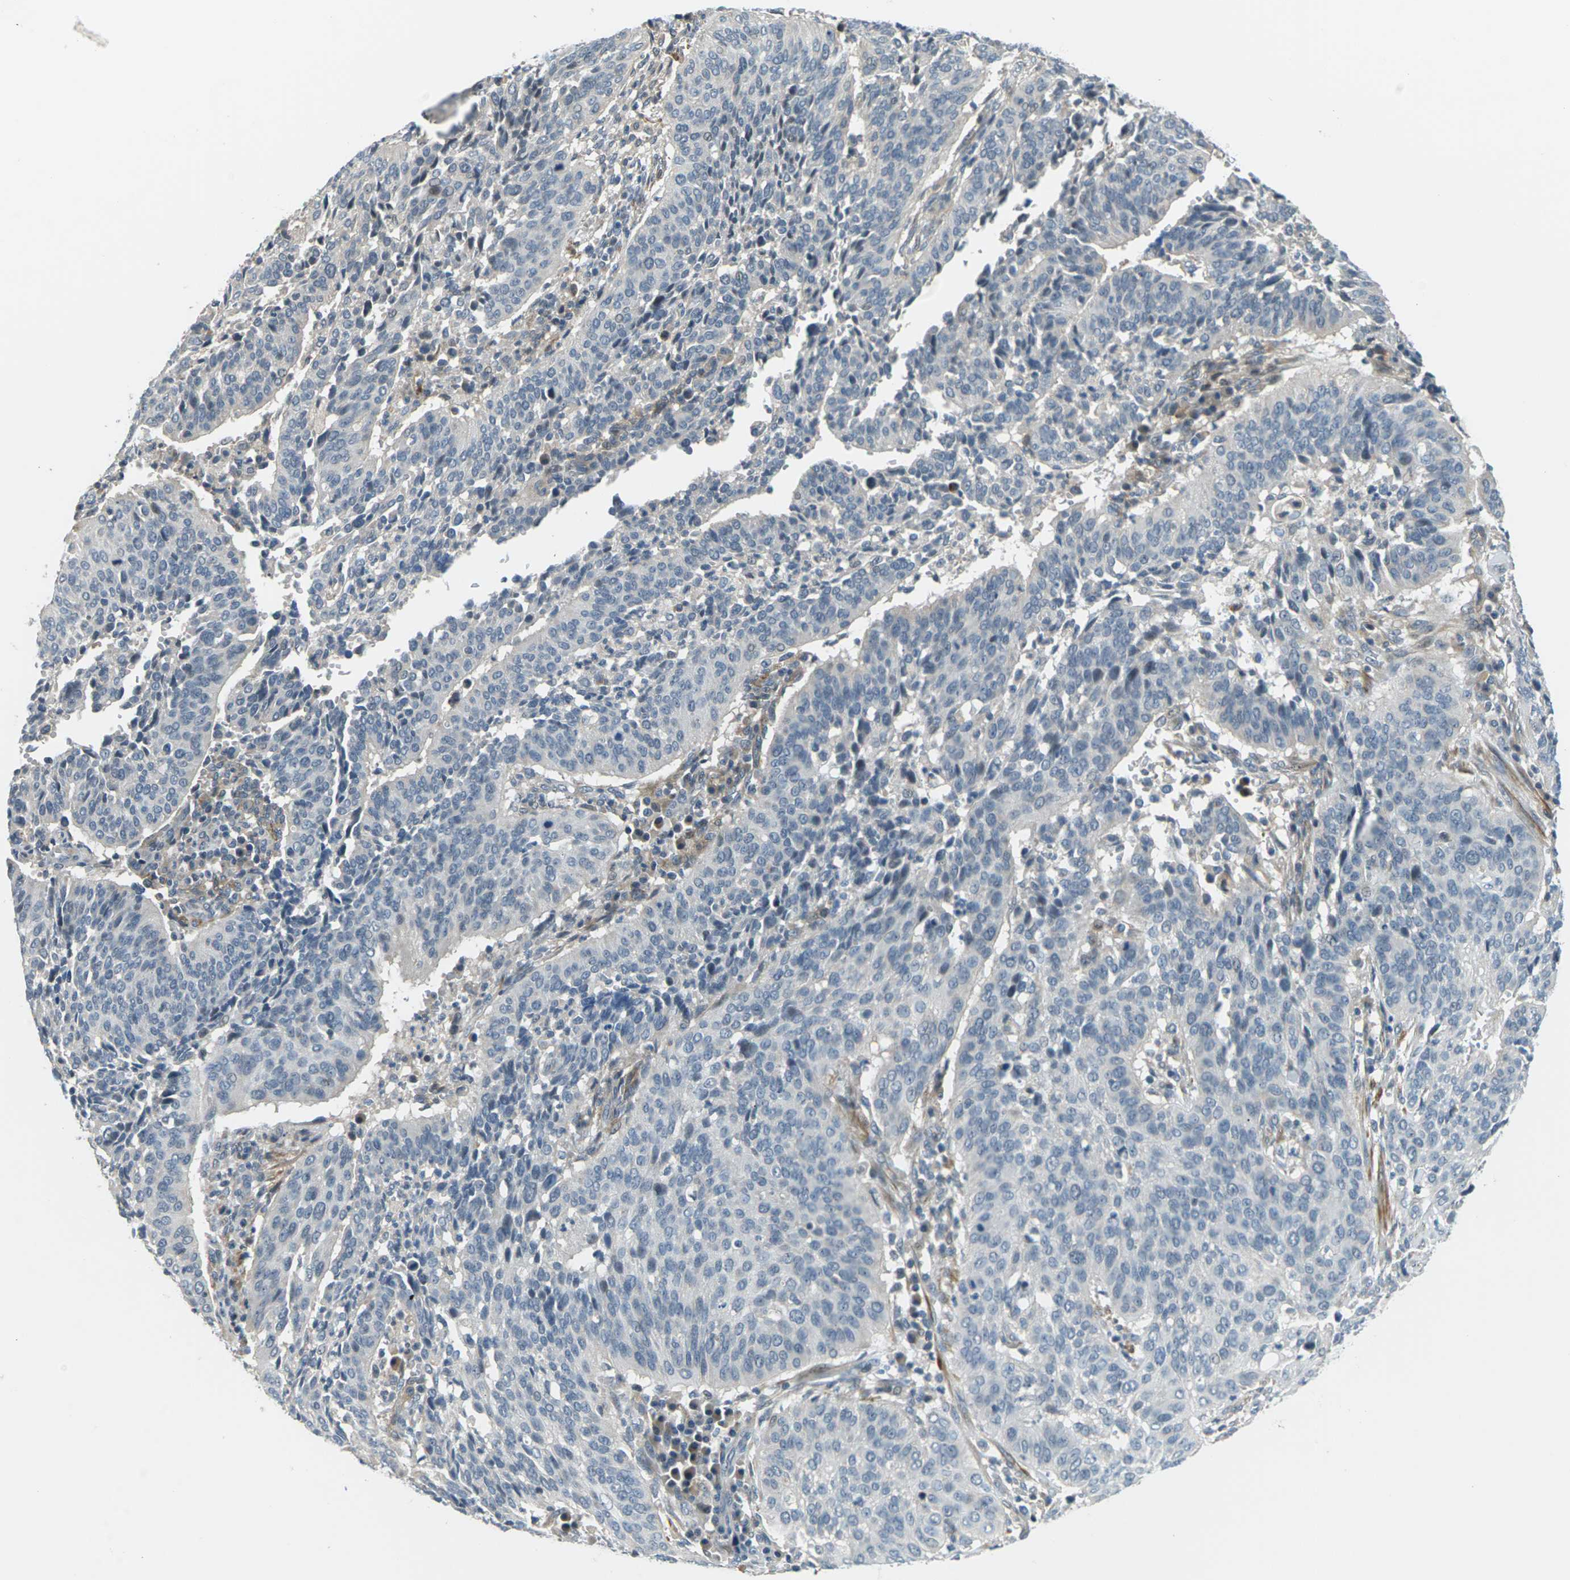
{"staining": {"intensity": "negative", "quantity": "none", "location": "none"}, "tissue": "cervical cancer", "cell_type": "Tumor cells", "image_type": "cancer", "snomed": [{"axis": "morphology", "description": "Normal tissue, NOS"}, {"axis": "morphology", "description": "Squamous cell carcinoma, NOS"}, {"axis": "topography", "description": "Cervix"}], "caption": "Tumor cells show no significant expression in cervical cancer (squamous cell carcinoma).", "gene": "SLC13A3", "patient": {"sex": "female", "age": 39}}